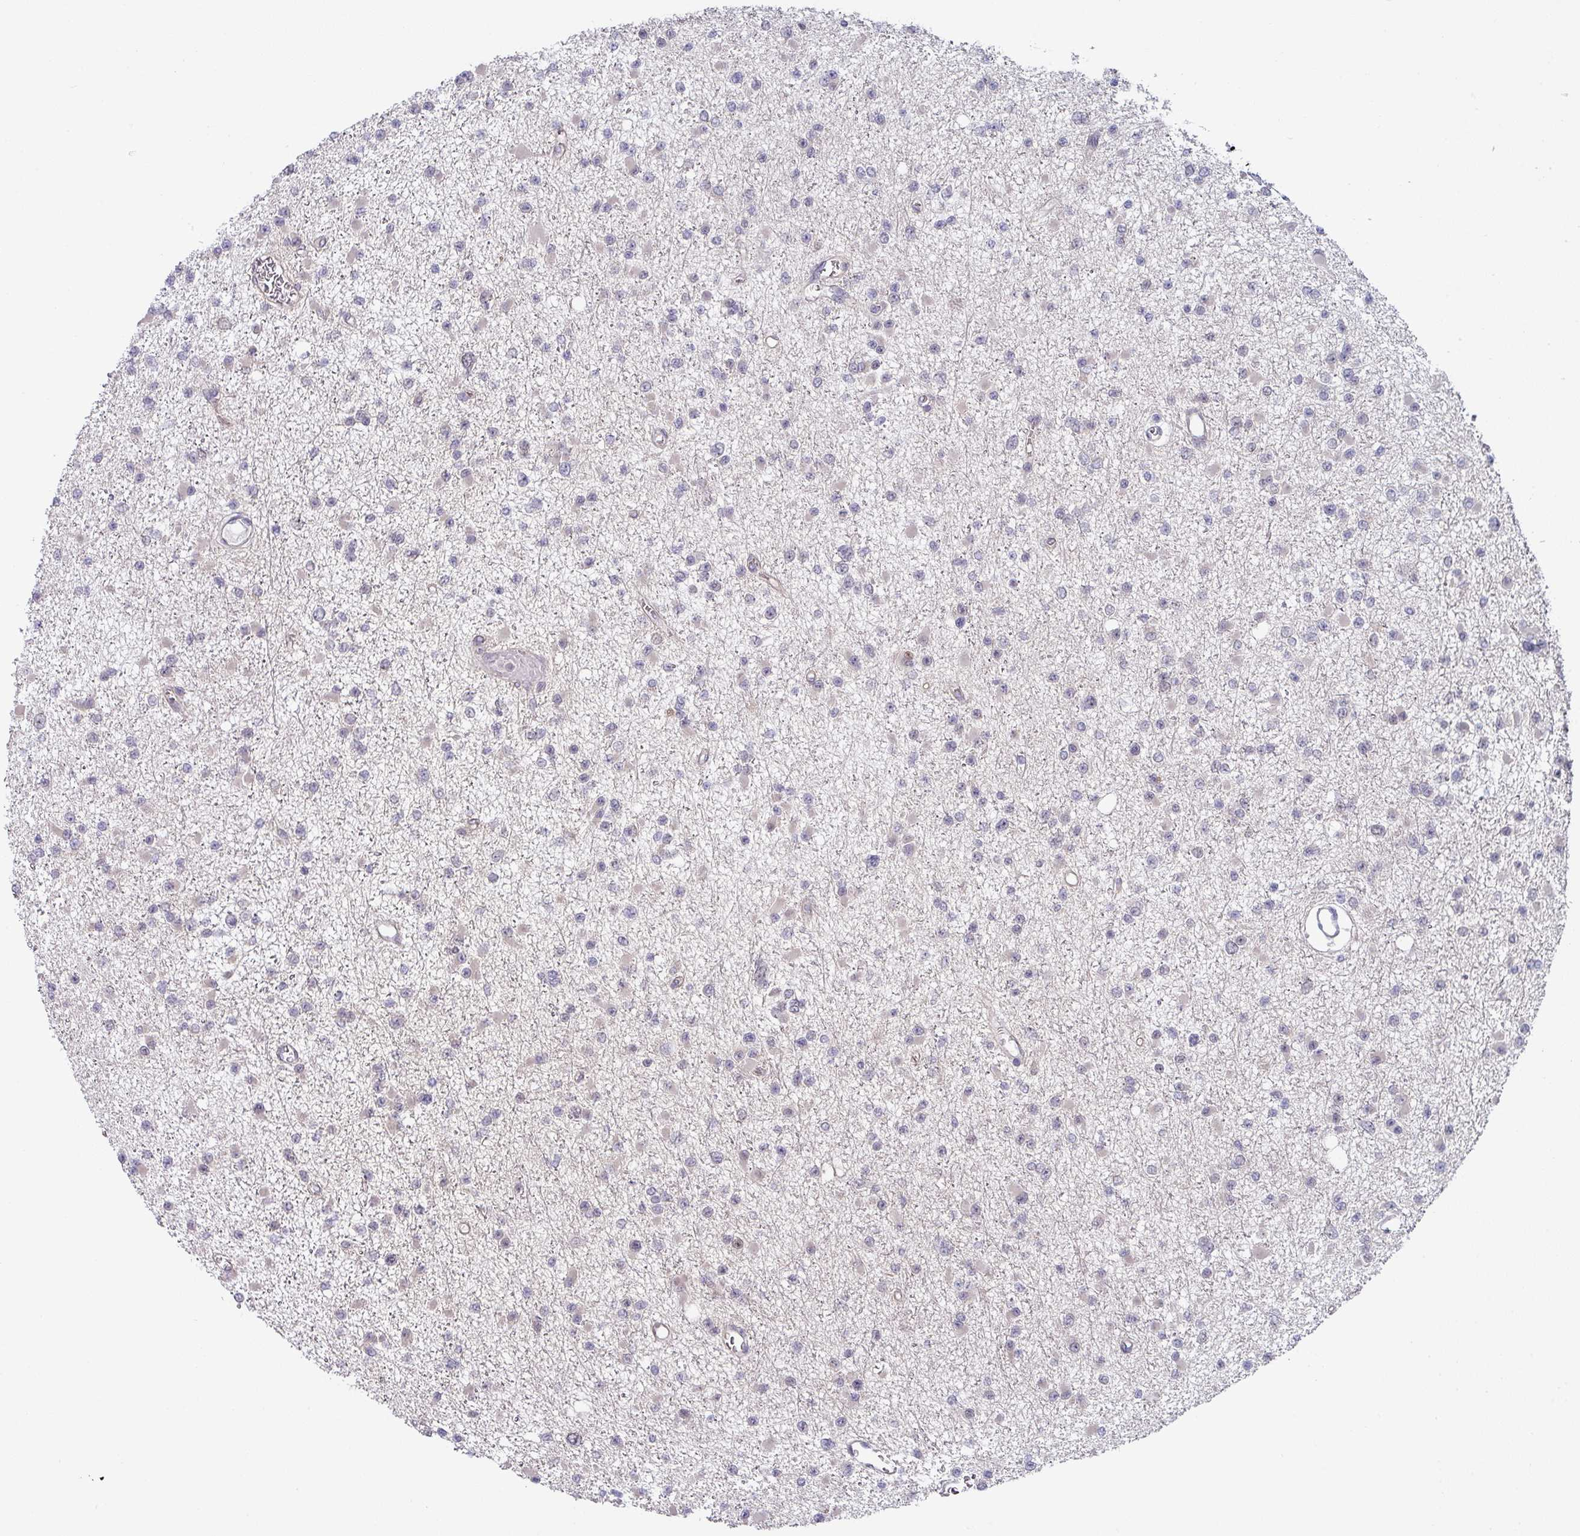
{"staining": {"intensity": "negative", "quantity": "none", "location": "none"}, "tissue": "glioma", "cell_type": "Tumor cells", "image_type": "cancer", "snomed": [{"axis": "morphology", "description": "Glioma, malignant, Low grade"}, {"axis": "topography", "description": "Brain"}], "caption": "This image is of low-grade glioma (malignant) stained with immunohistochemistry to label a protein in brown with the nuclei are counter-stained blue. There is no expression in tumor cells.", "gene": "TMED5", "patient": {"sex": "female", "age": 22}}